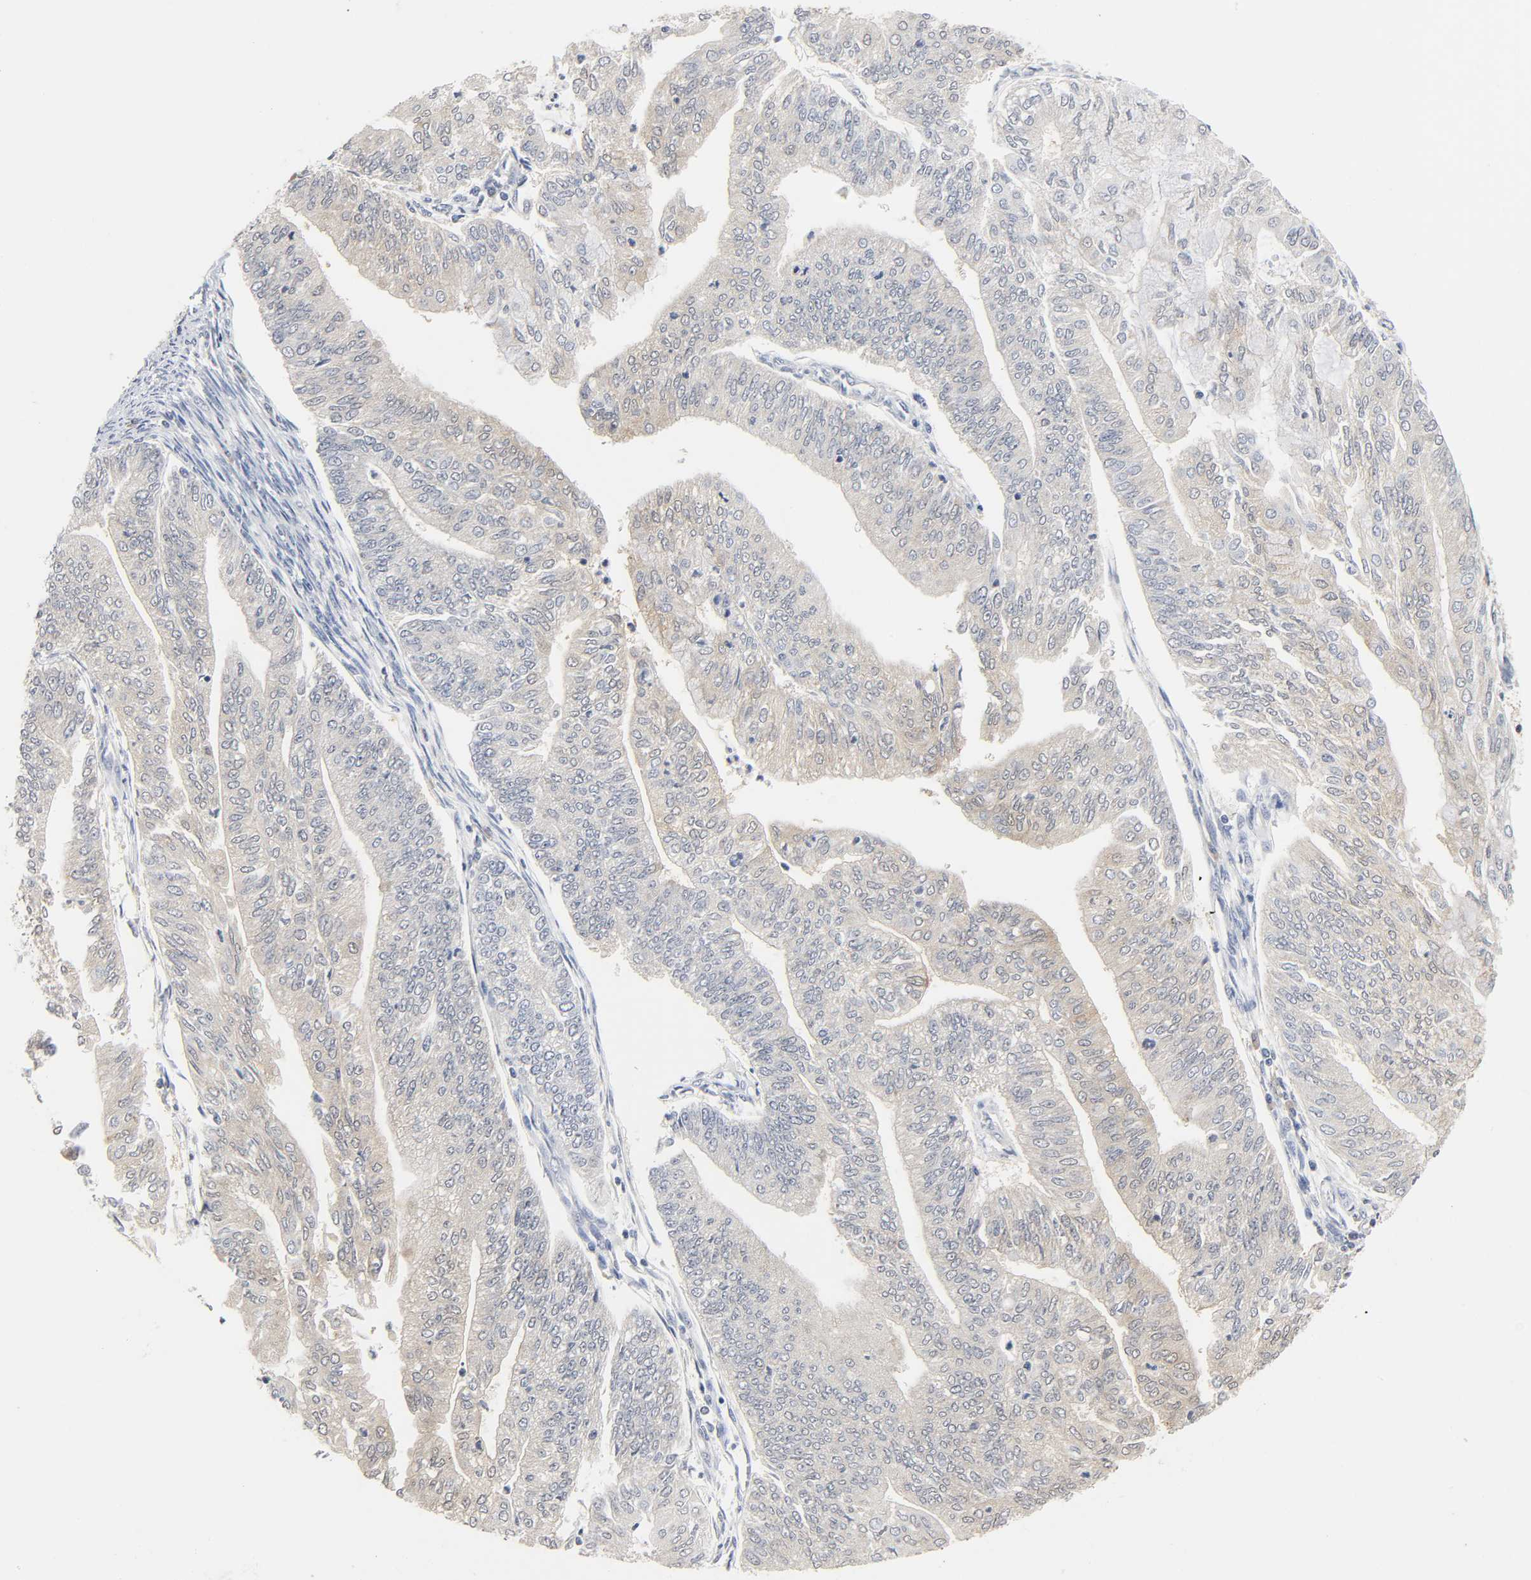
{"staining": {"intensity": "weak", "quantity": "<25%", "location": "cytoplasmic/membranous"}, "tissue": "endometrial cancer", "cell_type": "Tumor cells", "image_type": "cancer", "snomed": [{"axis": "morphology", "description": "Adenocarcinoma, NOS"}, {"axis": "topography", "description": "Endometrium"}], "caption": "Endometrial cancer (adenocarcinoma) was stained to show a protein in brown. There is no significant staining in tumor cells. (DAB IHC visualized using brightfield microscopy, high magnification).", "gene": "MIF", "patient": {"sex": "female", "age": 59}}